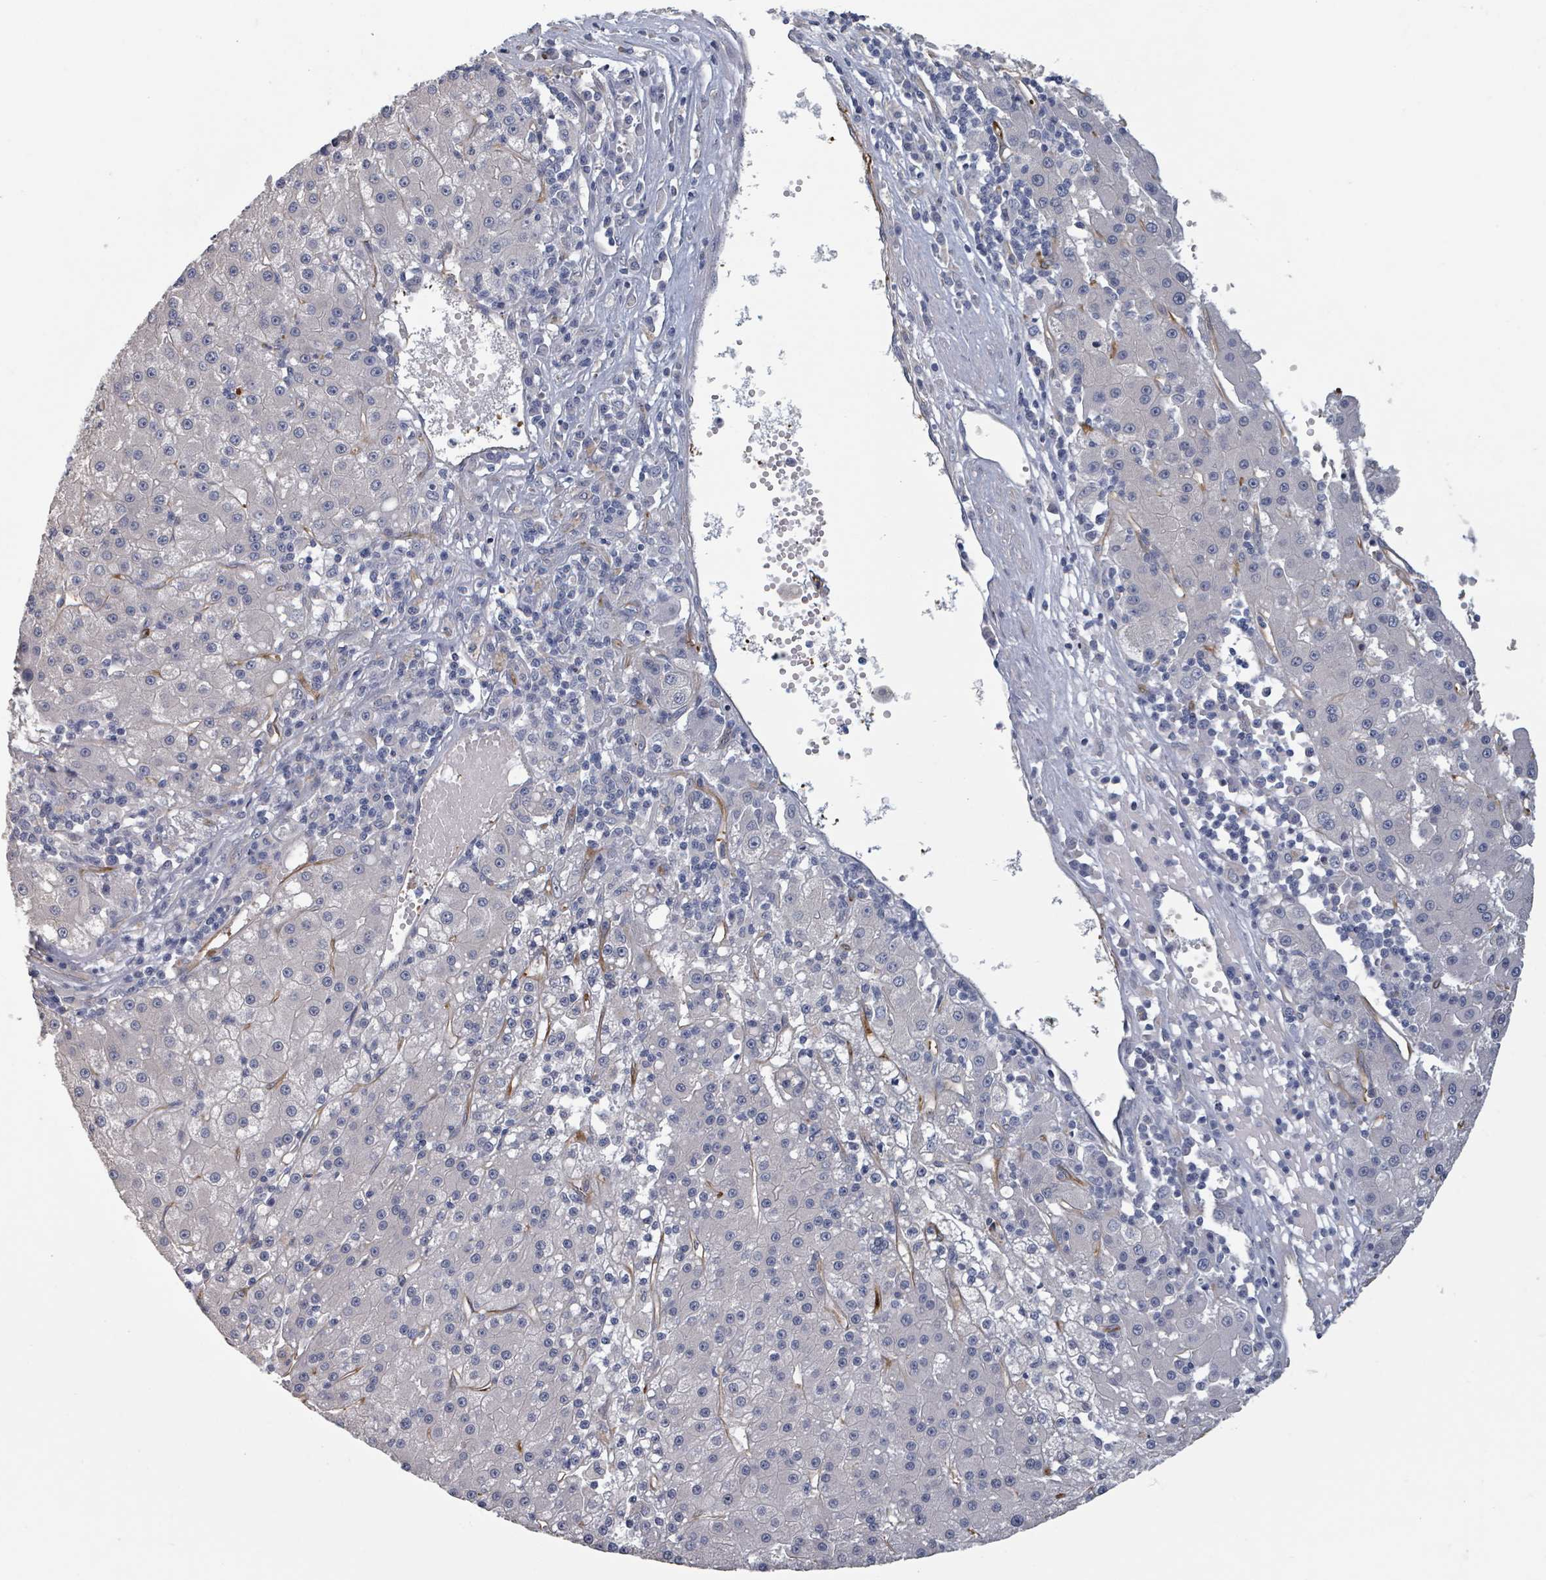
{"staining": {"intensity": "negative", "quantity": "none", "location": "none"}, "tissue": "liver cancer", "cell_type": "Tumor cells", "image_type": "cancer", "snomed": [{"axis": "morphology", "description": "Carcinoma, Hepatocellular, NOS"}, {"axis": "topography", "description": "Liver"}], "caption": "IHC of liver cancer (hepatocellular carcinoma) shows no expression in tumor cells.", "gene": "PLAUR", "patient": {"sex": "male", "age": 76}}